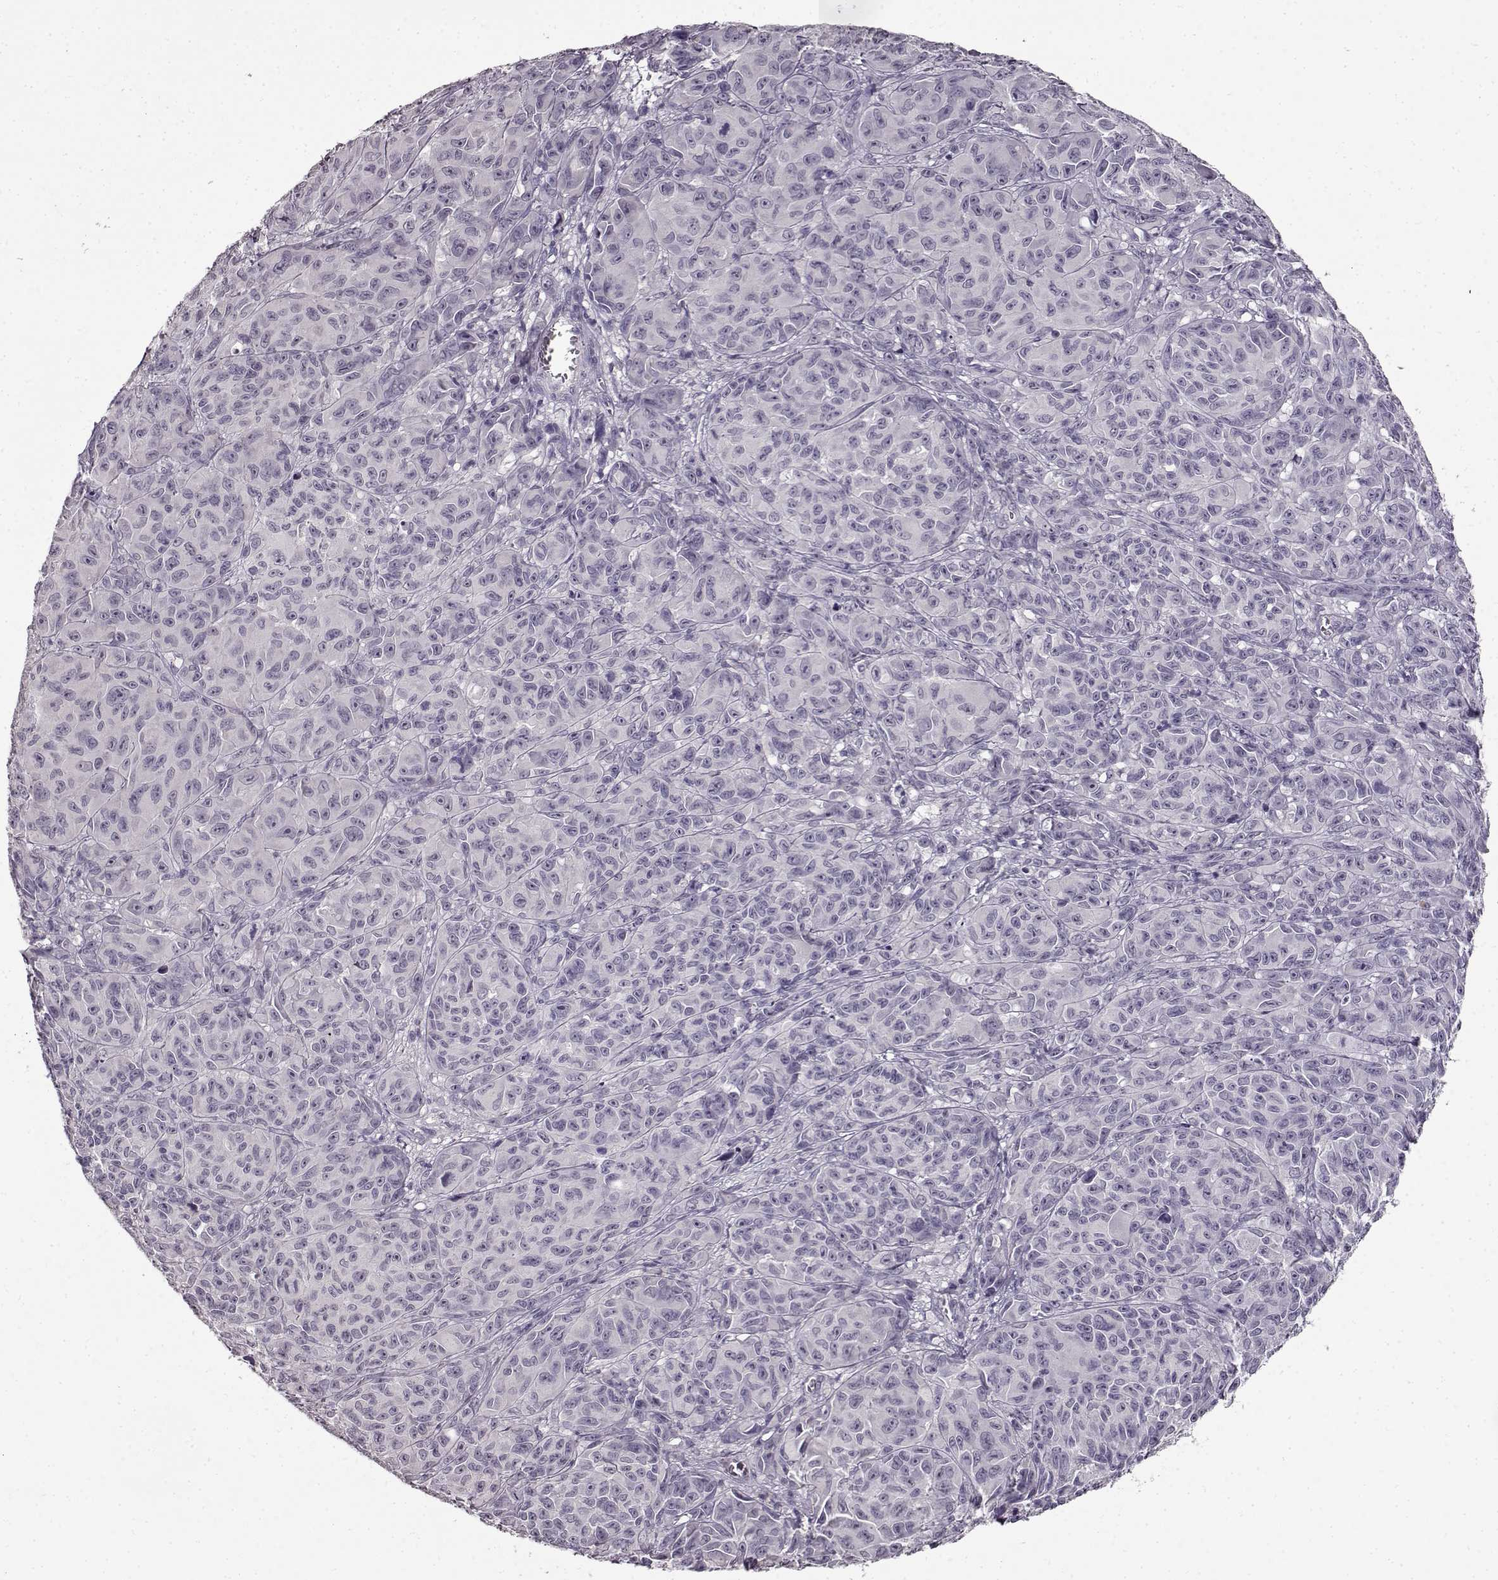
{"staining": {"intensity": "negative", "quantity": "none", "location": "none"}, "tissue": "melanoma", "cell_type": "Tumor cells", "image_type": "cancer", "snomed": [{"axis": "morphology", "description": "Malignant melanoma, NOS"}, {"axis": "topography", "description": "Vulva, labia, clitoris and Bartholin´s gland, NO"}], "caption": "Human malignant melanoma stained for a protein using immunohistochemistry (IHC) reveals no staining in tumor cells.", "gene": "FSHB", "patient": {"sex": "female", "age": 75}}